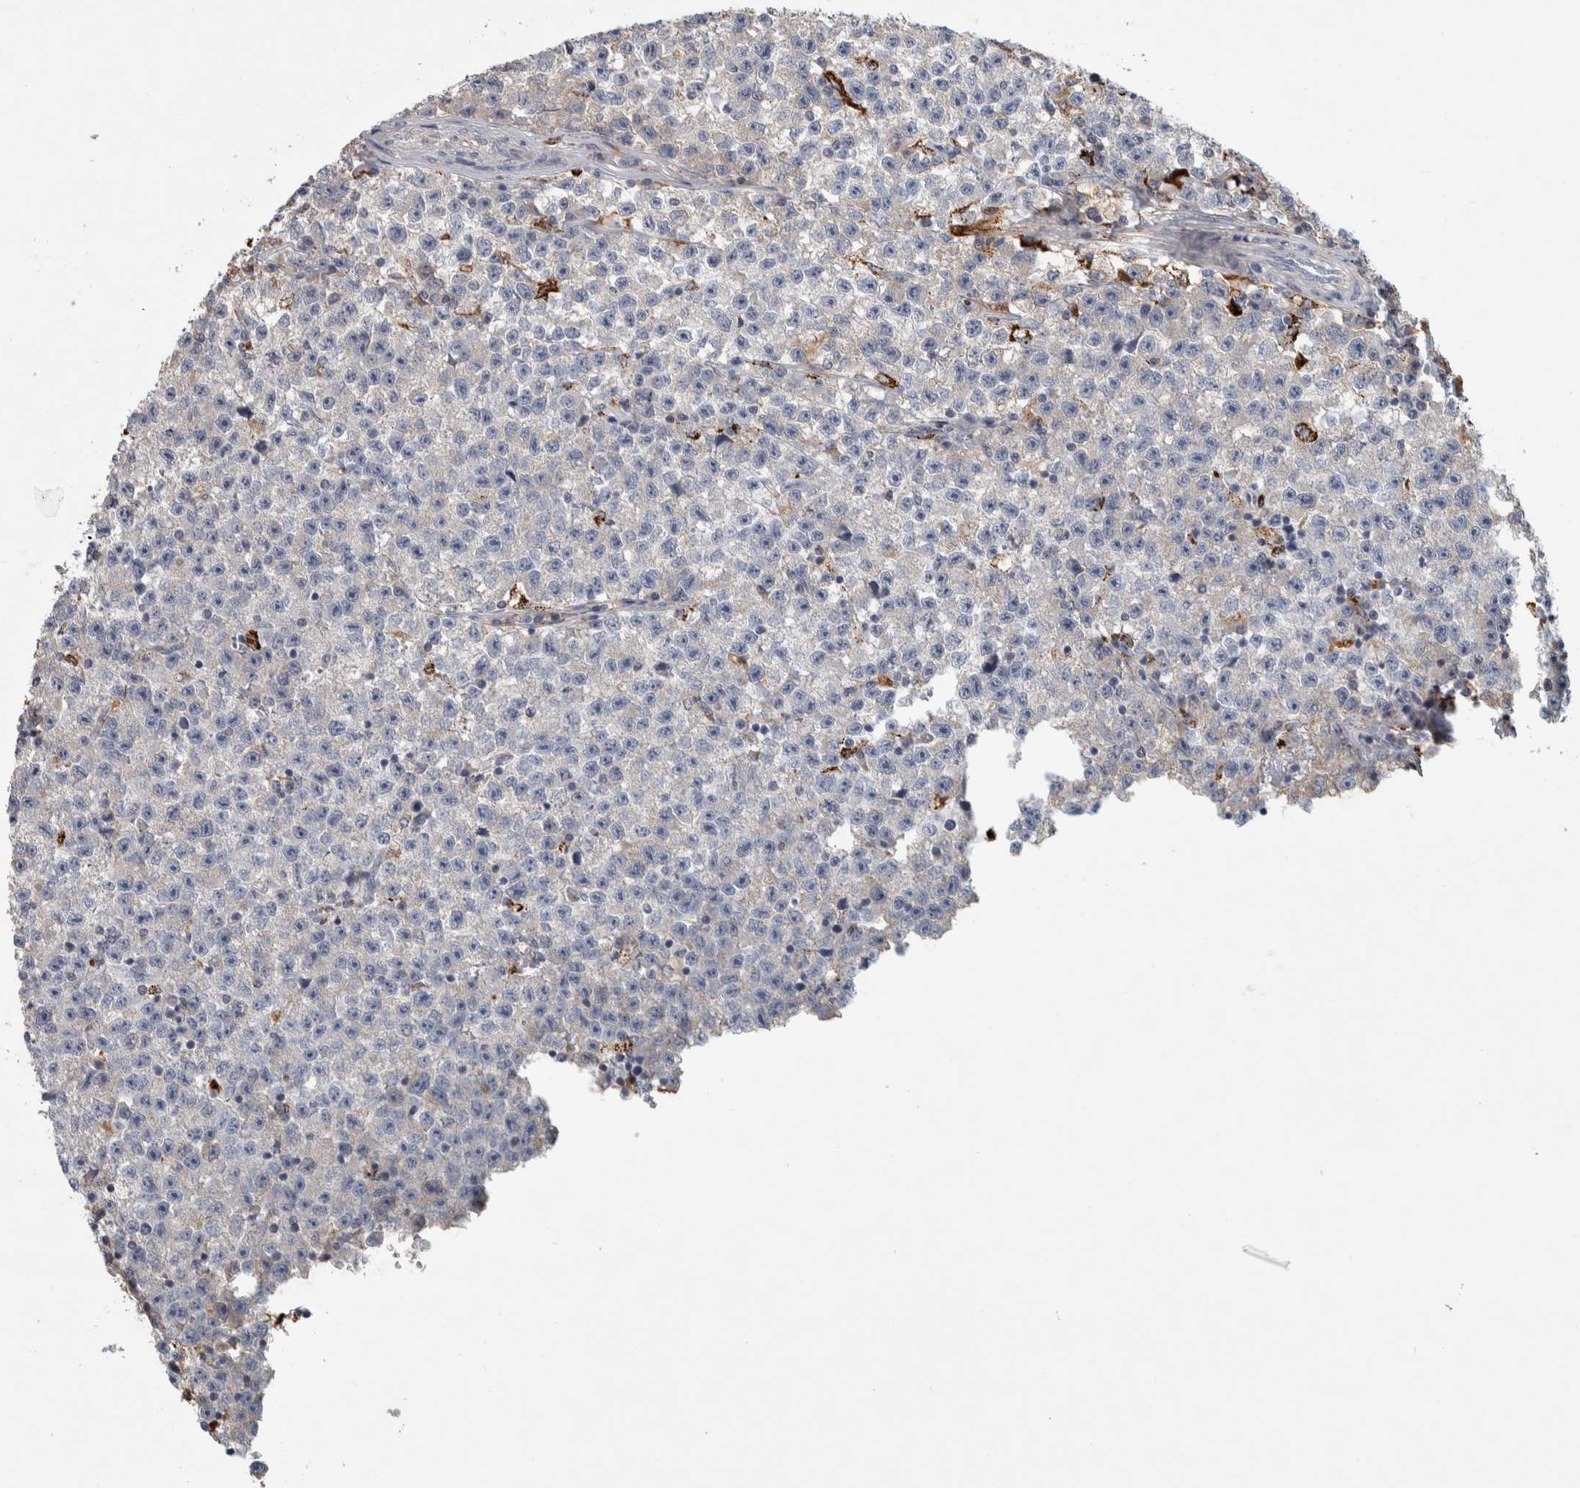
{"staining": {"intensity": "weak", "quantity": "<25%", "location": "cytoplasmic/membranous"}, "tissue": "testis cancer", "cell_type": "Tumor cells", "image_type": "cancer", "snomed": [{"axis": "morphology", "description": "Seminoma, NOS"}, {"axis": "topography", "description": "Testis"}], "caption": "High power microscopy photomicrograph of an immunohistochemistry micrograph of testis seminoma, revealing no significant positivity in tumor cells.", "gene": "FAM78A", "patient": {"sex": "male", "age": 22}}